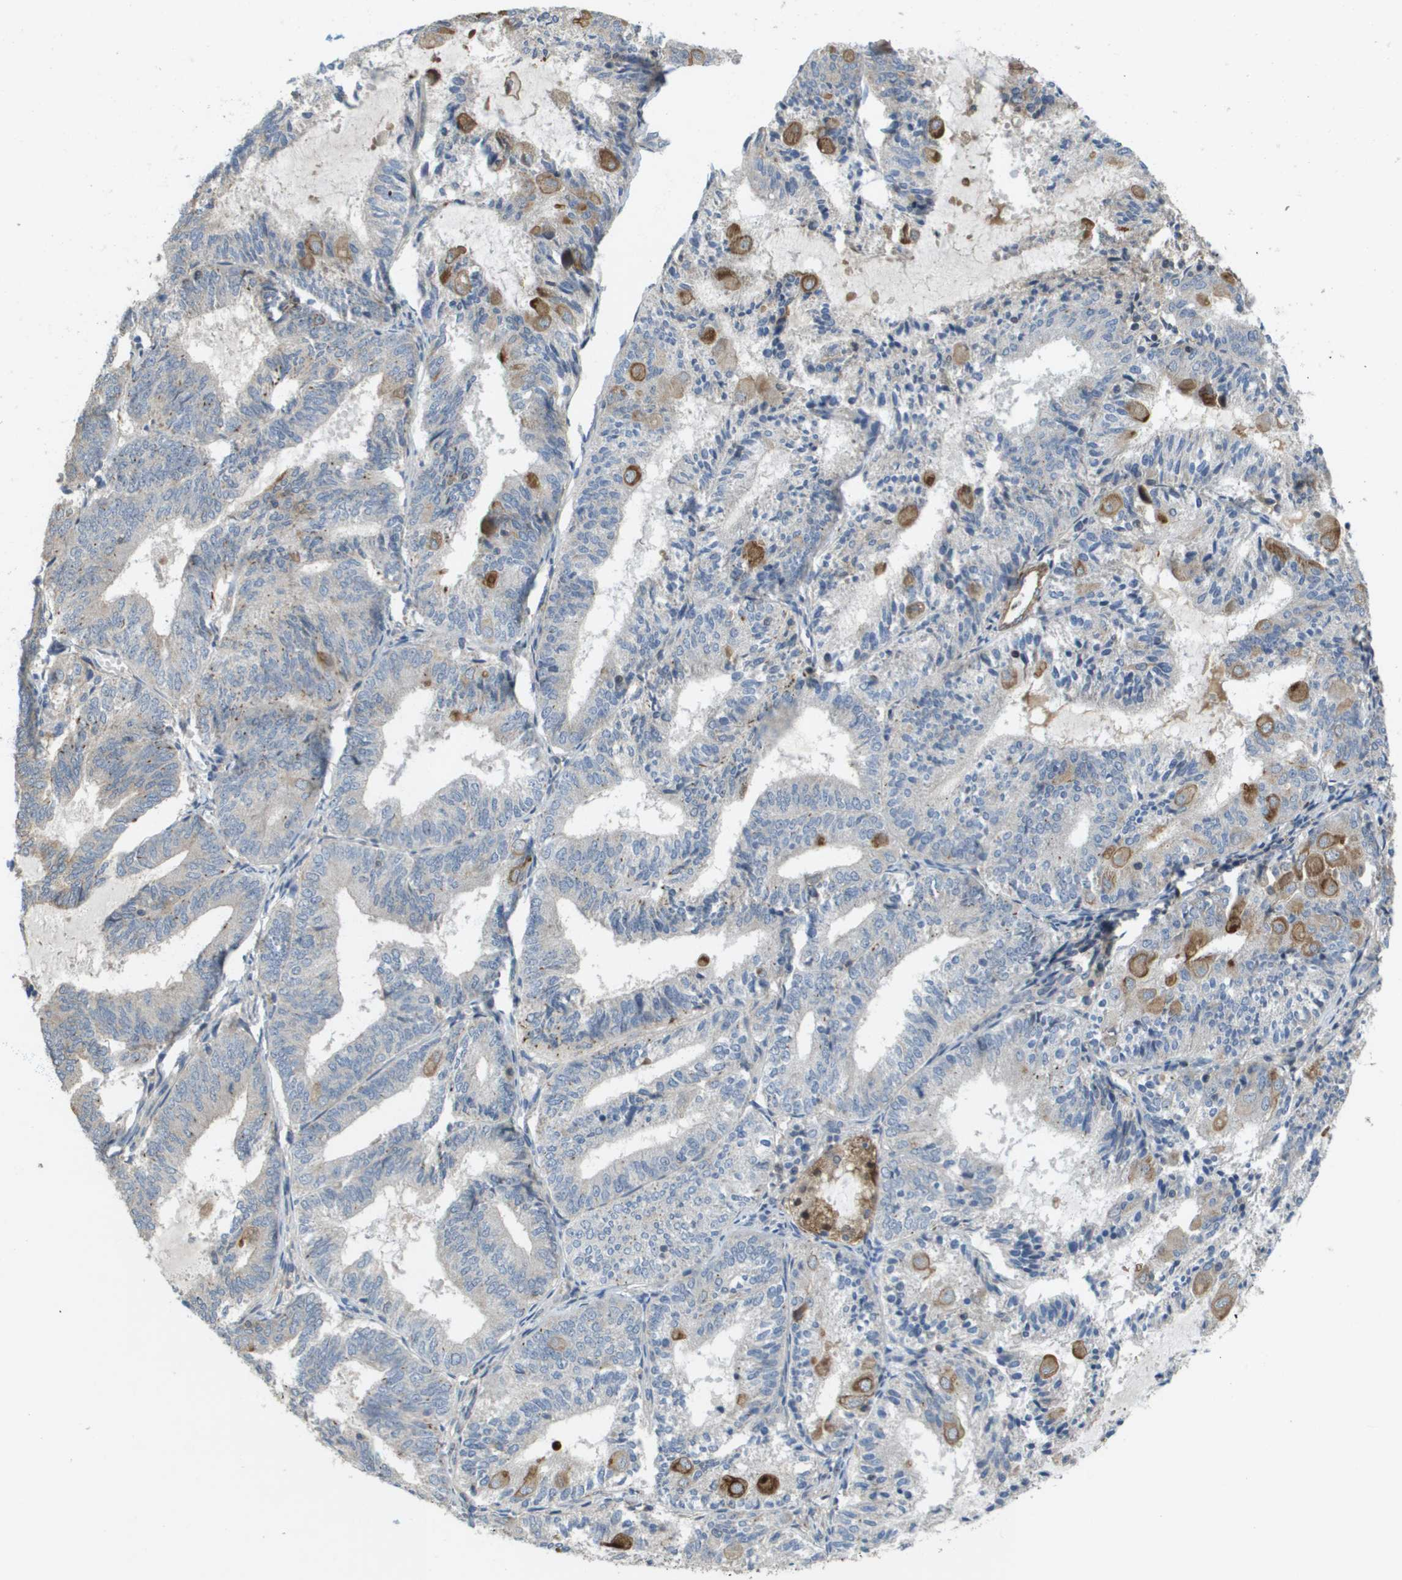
{"staining": {"intensity": "negative", "quantity": "none", "location": "none"}, "tissue": "endometrial cancer", "cell_type": "Tumor cells", "image_type": "cancer", "snomed": [{"axis": "morphology", "description": "Adenocarcinoma, NOS"}, {"axis": "topography", "description": "Endometrium"}], "caption": "There is no significant staining in tumor cells of endometrial adenocarcinoma.", "gene": "KRT23", "patient": {"sex": "female", "age": 81}}